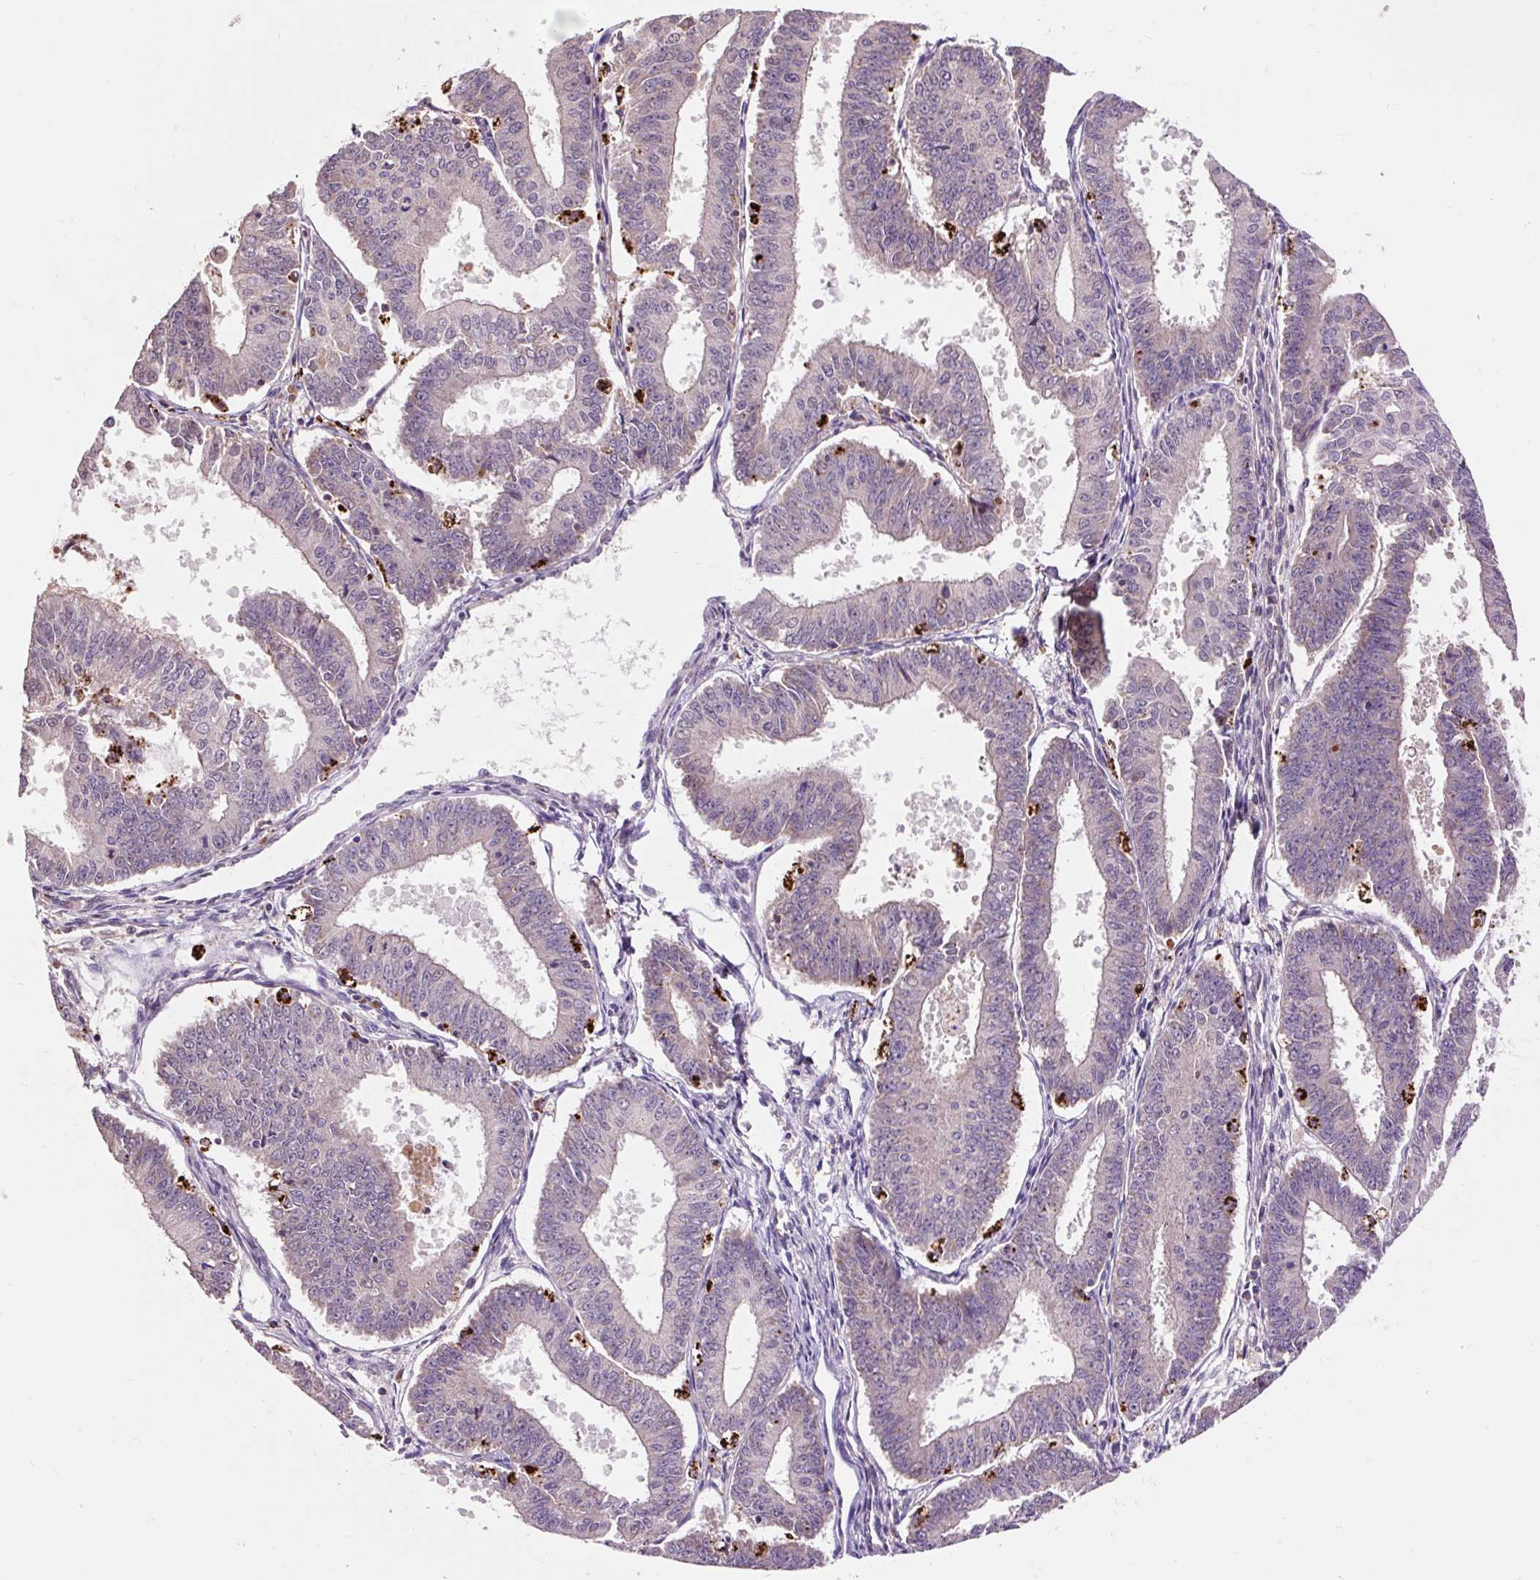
{"staining": {"intensity": "negative", "quantity": "none", "location": "none"}, "tissue": "endometrial cancer", "cell_type": "Tumor cells", "image_type": "cancer", "snomed": [{"axis": "morphology", "description": "Adenocarcinoma, NOS"}, {"axis": "topography", "description": "Endometrium"}], "caption": "Tumor cells show no significant protein expression in endometrial adenocarcinoma.", "gene": "PRIMPOL", "patient": {"sex": "female", "age": 73}}